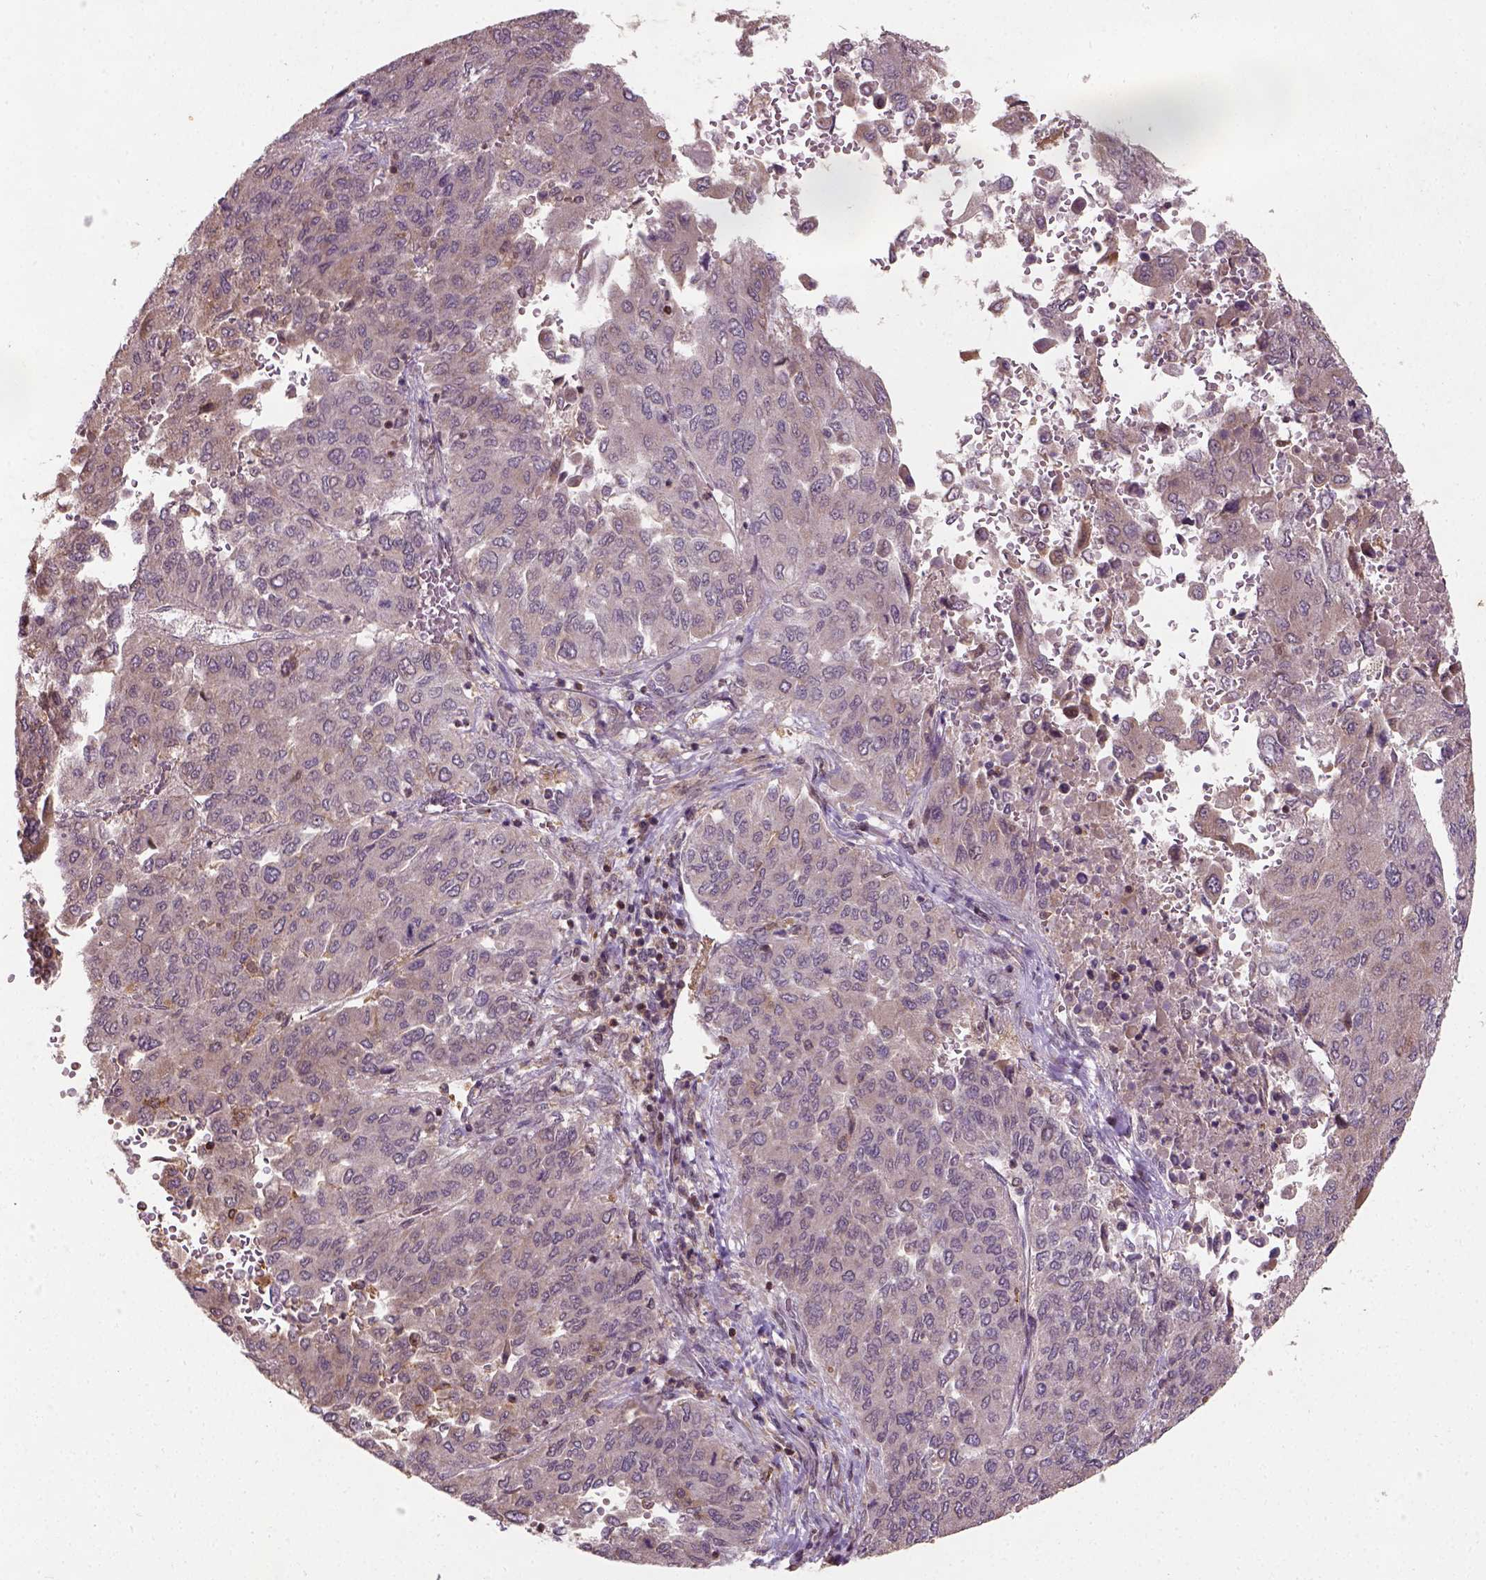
{"staining": {"intensity": "weak", "quantity": "25%-75%", "location": "cytoplasmic/membranous"}, "tissue": "liver cancer", "cell_type": "Tumor cells", "image_type": "cancer", "snomed": [{"axis": "morphology", "description": "Carcinoma, Hepatocellular, NOS"}, {"axis": "topography", "description": "Liver"}], "caption": "Immunohistochemical staining of human liver cancer exhibits low levels of weak cytoplasmic/membranous protein positivity in about 25%-75% of tumor cells.", "gene": "CAMKK1", "patient": {"sex": "female", "age": 41}}